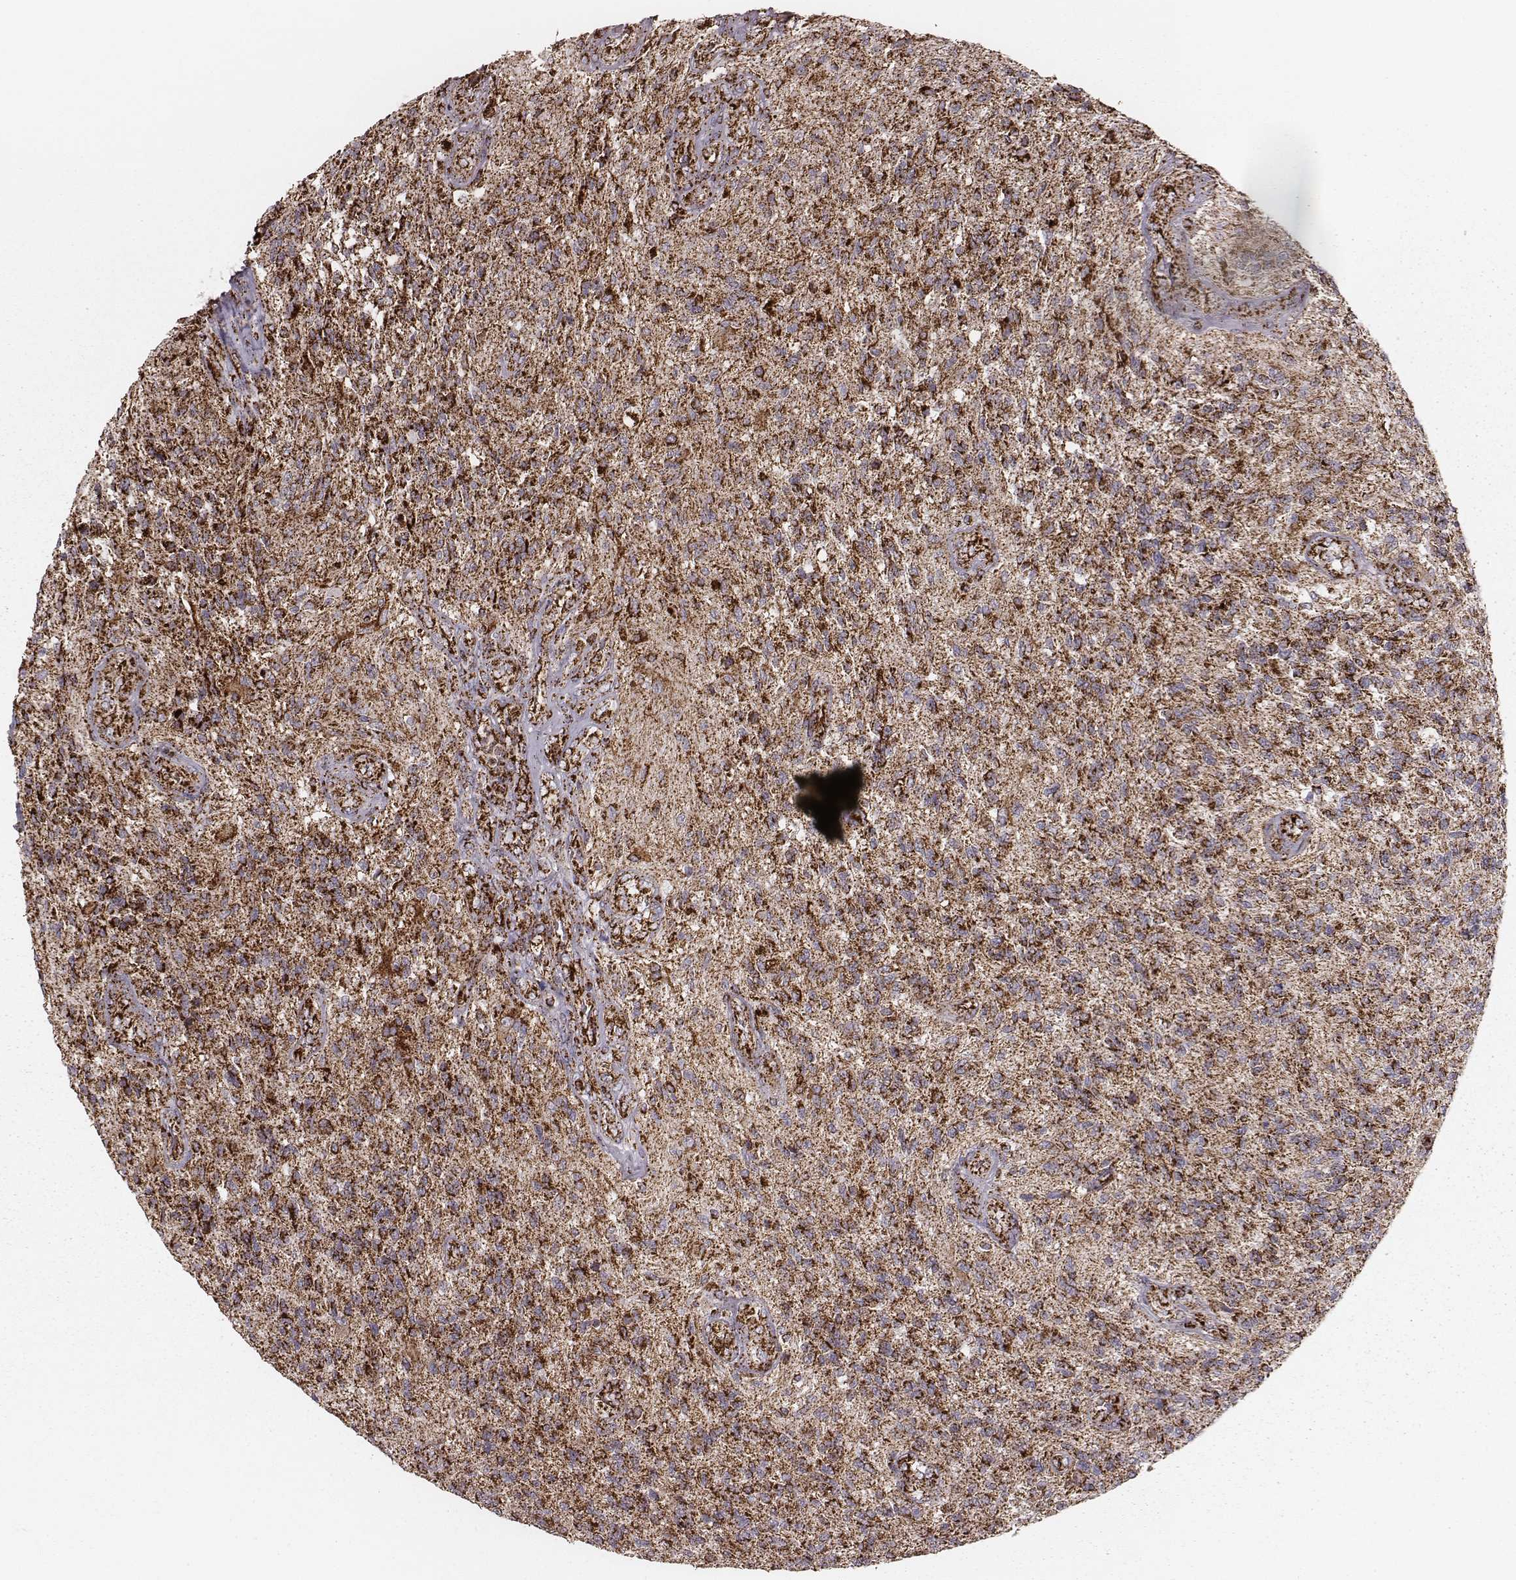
{"staining": {"intensity": "strong", "quantity": ">75%", "location": "cytoplasmic/membranous"}, "tissue": "glioma", "cell_type": "Tumor cells", "image_type": "cancer", "snomed": [{"axis": "morphology", "description": "Glioma, malignant, High grade"}, {"axis": "topography", "description": "Brain"}], "caption": "About >75% of tumor cells in human glioma show strong cytoplasmic/membranous protein positivity as visualized by brown immunohistochemical staining.", "gene": "TUFM", "patient": {"sex": "male", "age": 56}}